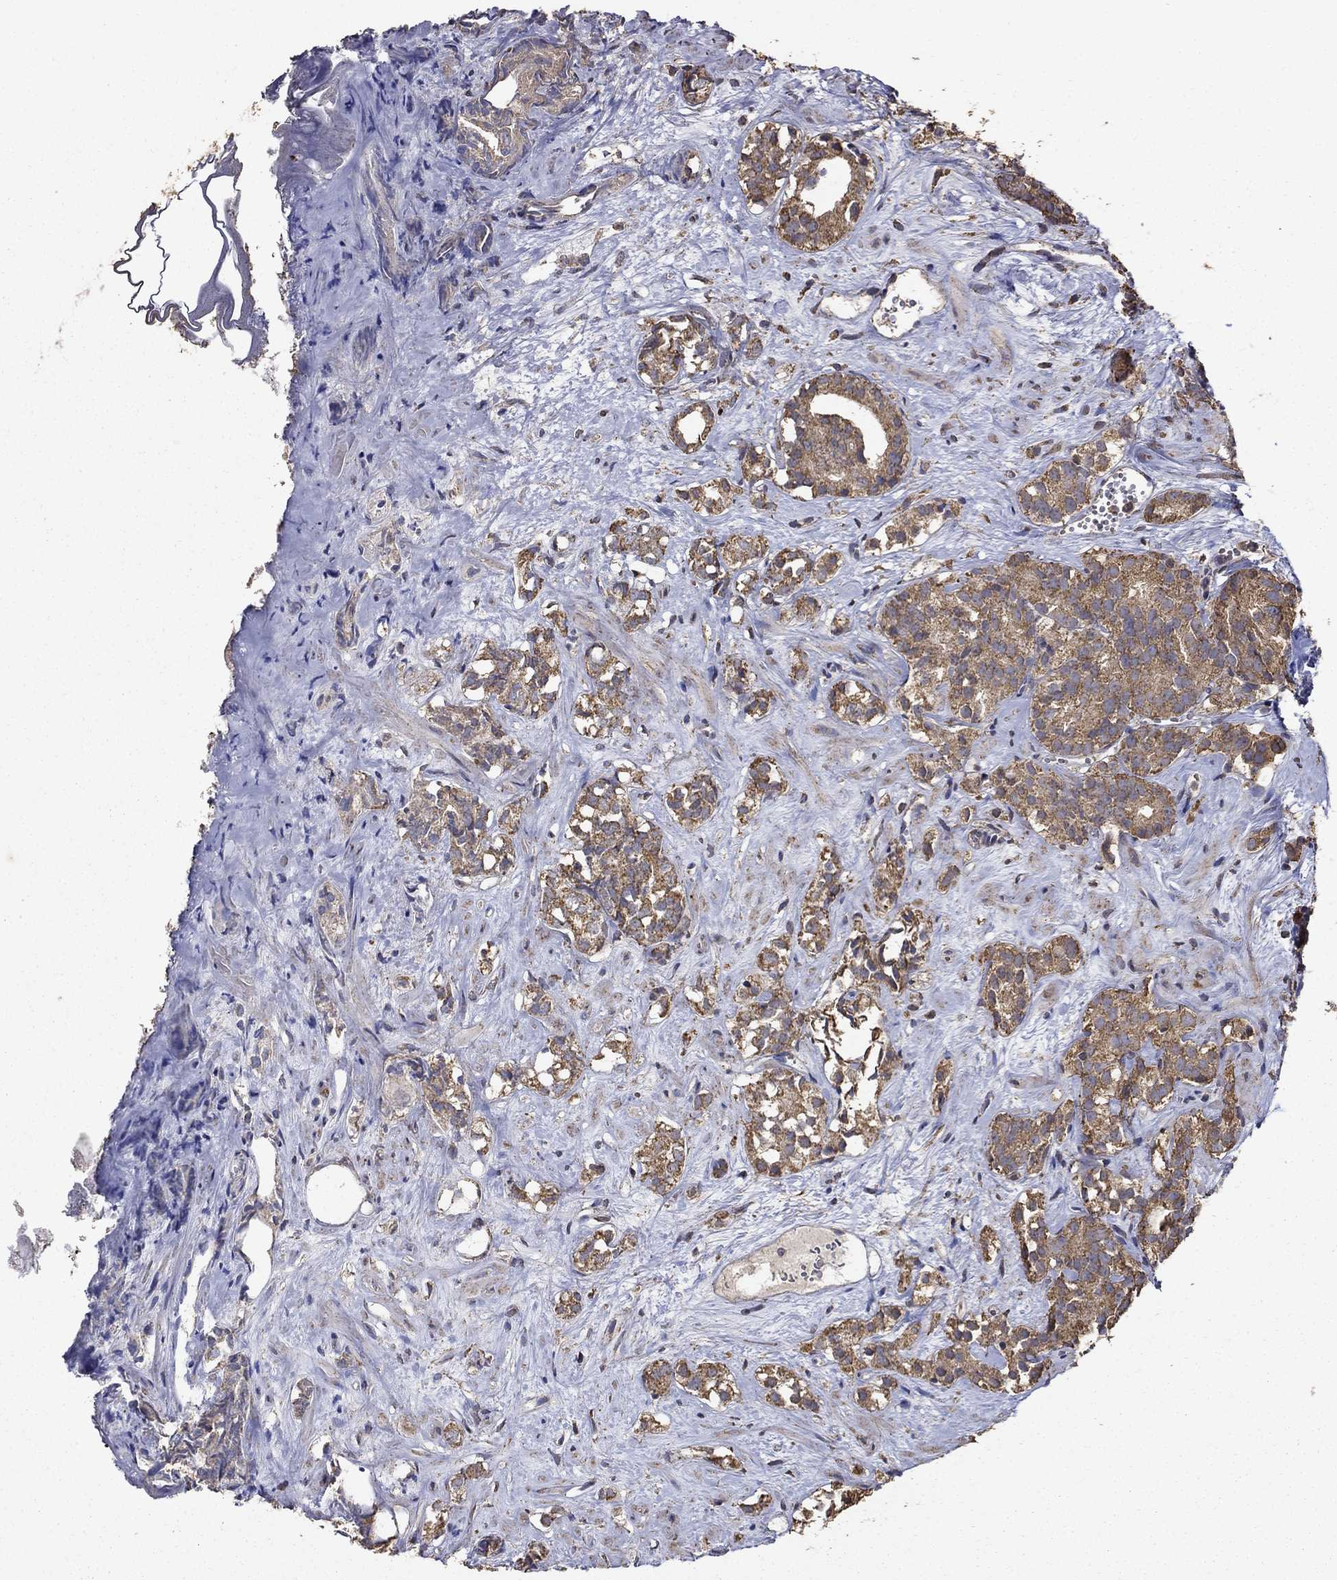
{"staining": {"intensity": "moderate", "quantity": "25%-75%", "location": "cytoplasmic/membranous"}, "tissue": "prostate cancer", "cell_type": "Tumor cells", "image_type": "cancer", "snomed": [{"axis": "morphology", "description": "Adenocarcinoma, High grade"}, {"axis": "topography", "description": "Prostate"}], "caption": "A photomicrograph of adenocarcinoma (high-grade) (prostate) stained for a protein demonstrates moderate cytoplasmic/membranous brown staining in tumor cells. (Stains: DAB in brown, nuclei in blue, Microscopy: brightfield microscopy at high magnification).", "gene": "IFRD1", "patient": {"sex": "male", "age": 90}}